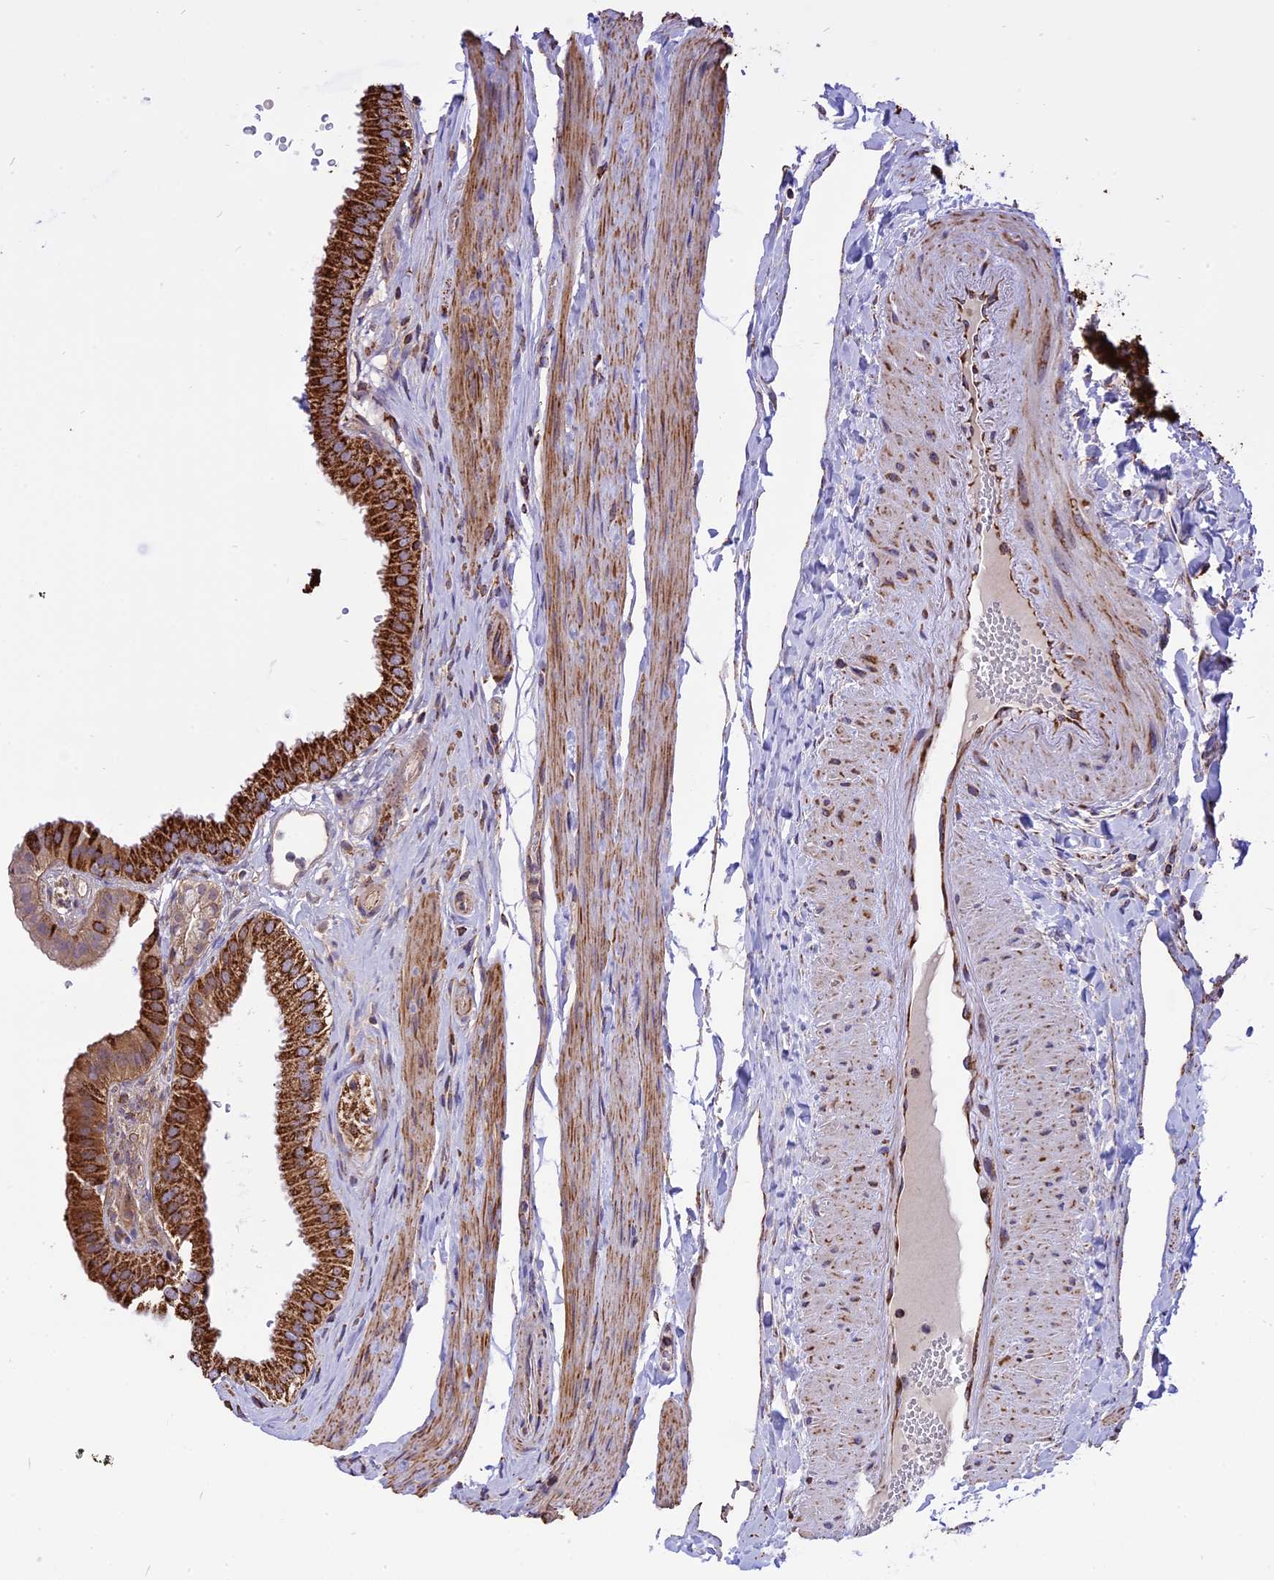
{"staining": {"intensity": "strong", "quantity": ">75%", "location": "cytoplasmic/membranous"}, "tissue": "gallbladder", "cell_type": "Glandular cells", "image_type": "normal", "snomed": [{"axis": "morphology", "description": "Normal tissue, NOS"}, {"axis": "topography", "description": "Gallbladder"}], "caption": "About >75% of glandular cells in benign gallbladder show strong cytoplasmic/membranous protein positivity as visualized by brown immunohistochemical staining.", "gene": "TTC4", "patient": {"sex": "female", "age": 61}}